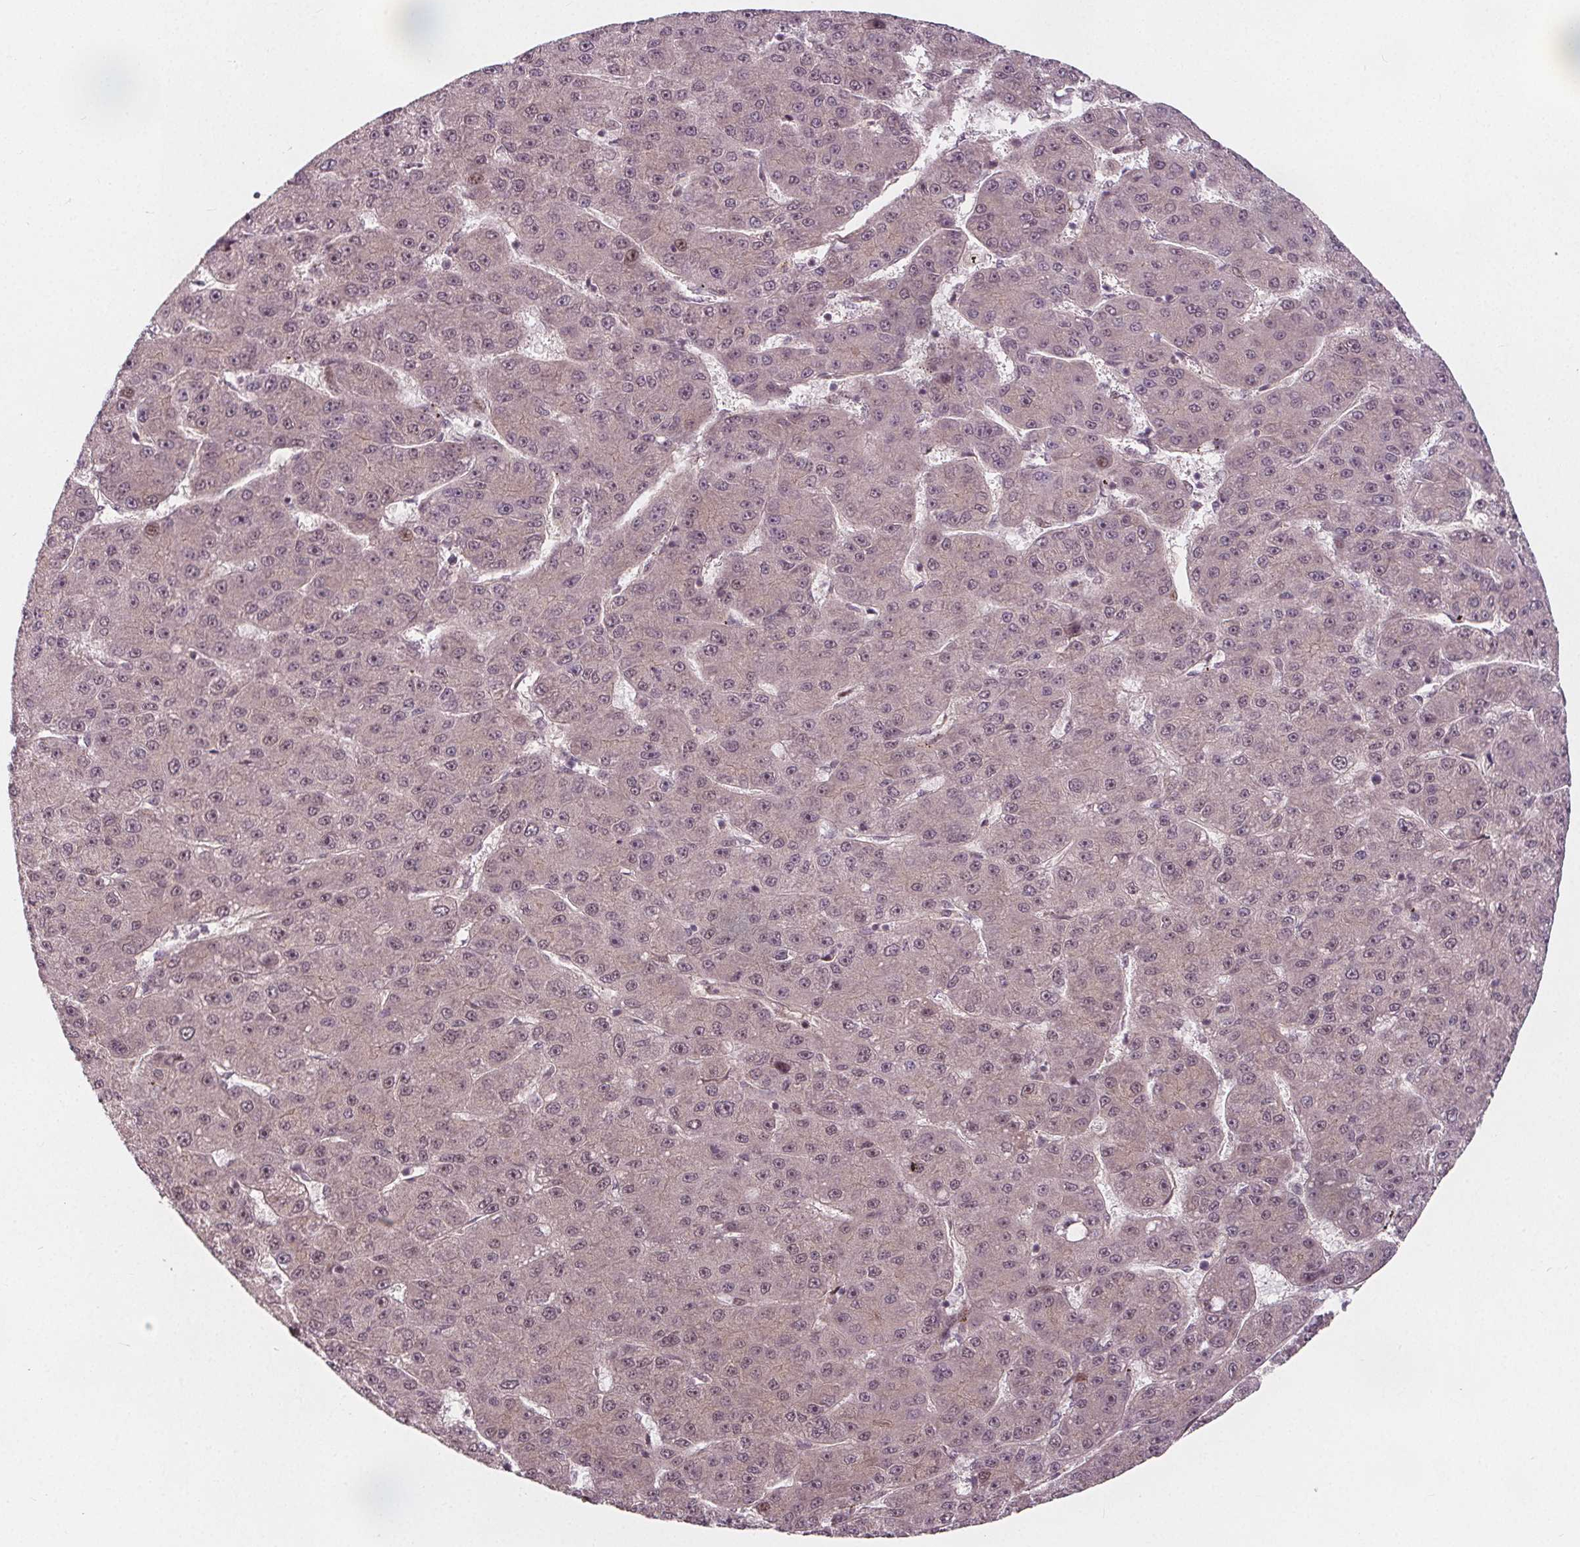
{"staining": {"intensity": "weak", "quantity": "<25%", "location": "nuclear"}, "tissue": "liver cancer", "cell_type": "Tumor cells", "image_type": "cancer", "snomed": [{"axis": "morphology", "description": "Carcinoma, Hepatocellular, NOS"}, {"axis": "topography", "description": "Liver"}], "caption": "DAB immunohistochemical staining of liver hepatocellular carcinoma shows no significant positivity in tumor cells.", "gene": "AKT1S1", "patient": {"sex": "male", "age": 67}}